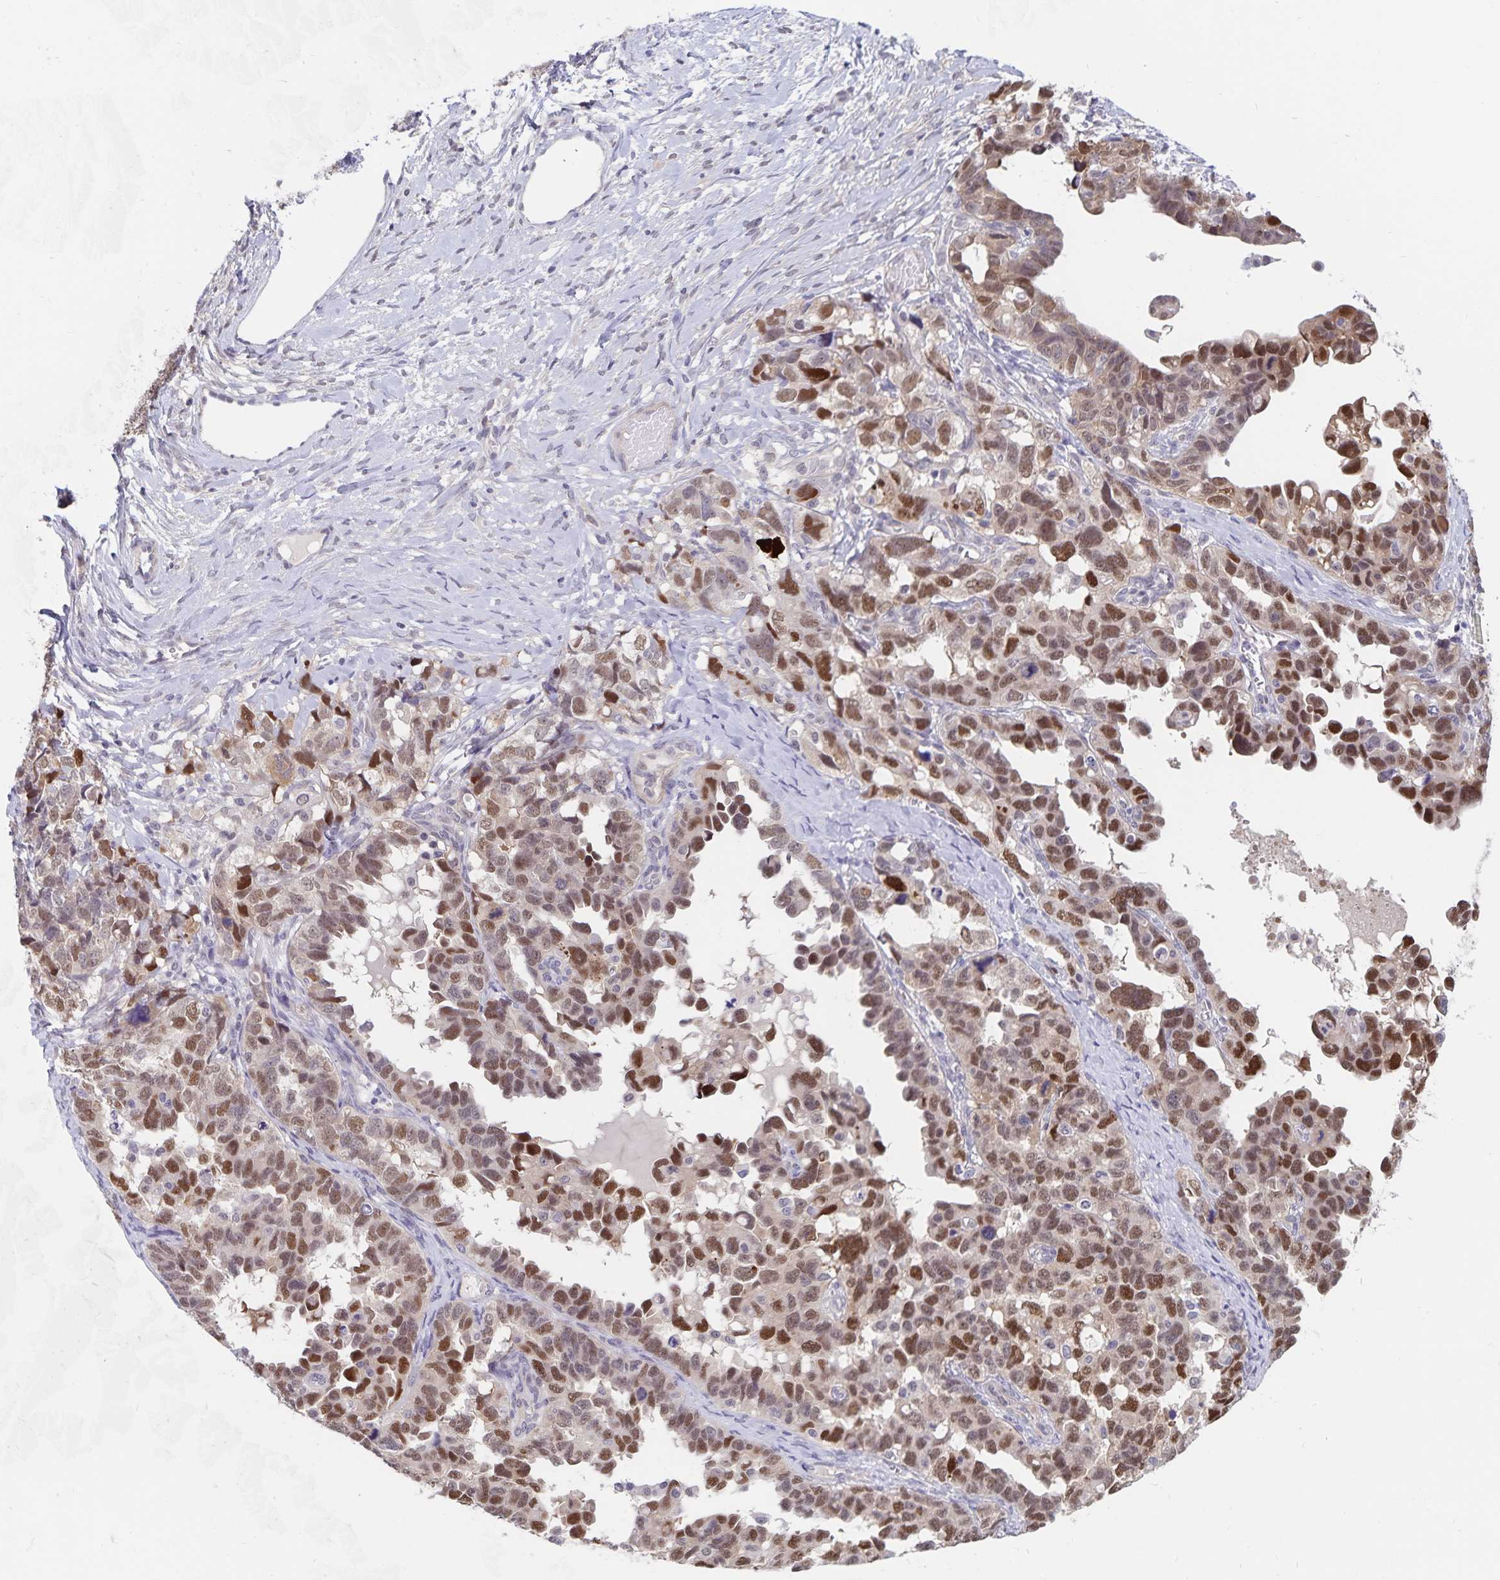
{"staining": {"intensity": "moderate", "quantity": ">75%", "location": "nuclear"}, "tissue": "ovarian cancer", "cell_type": "Tumor cells", "image_type": "cancer", "snomed": [{"axis": "morphology", "description": "Cystadenocarcinoma, serous, NOS"}, {"axis": "topography", "description": "Ovary"}], "caption": "Ovarian cancer (serous cystadenocarcinoma) stained with a protein marker displays moderate staining in tumor cells.", "gene": "BAG6", "patient": {"sex": "female", "age": 69}}